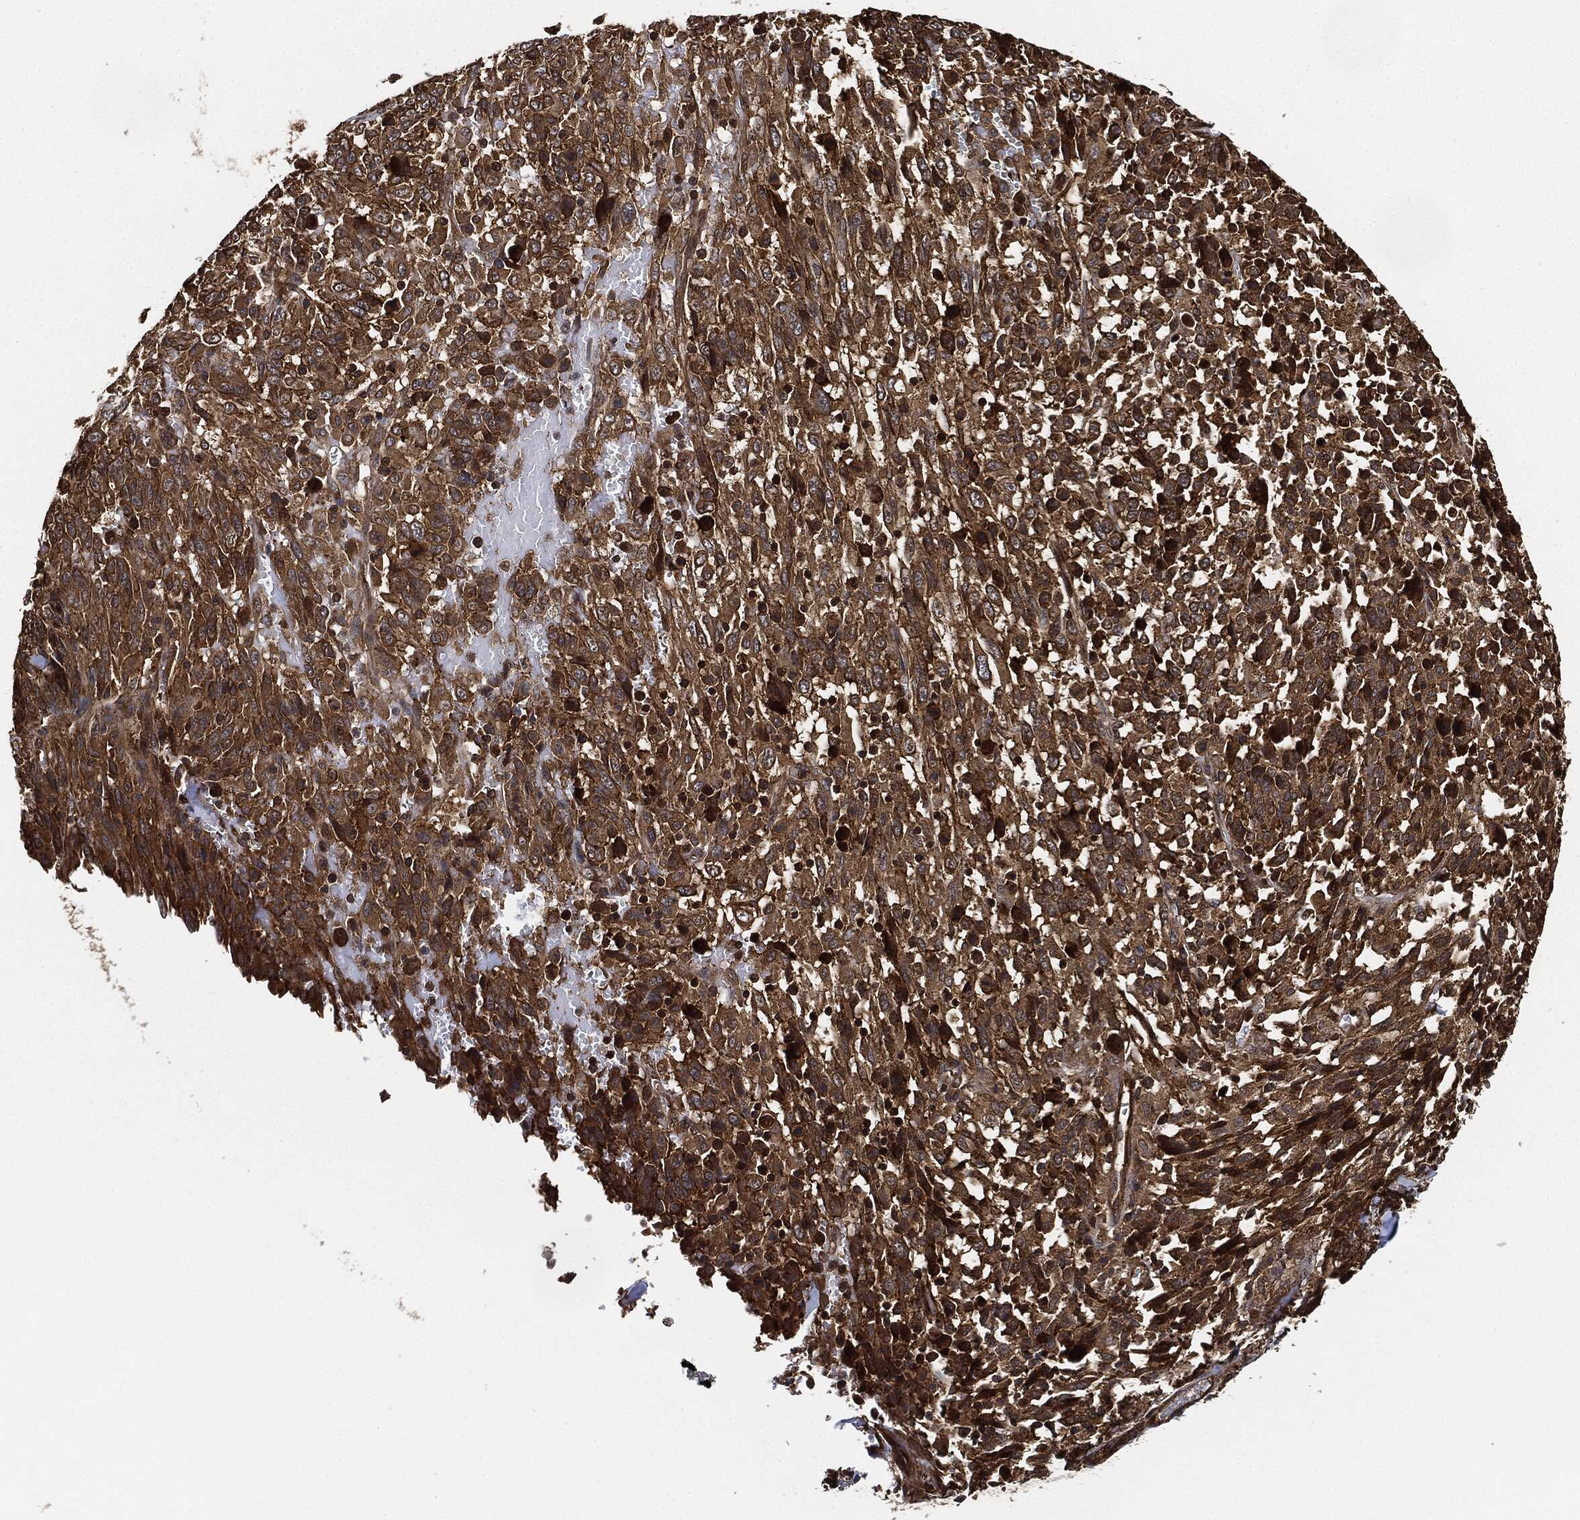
{"staining": {"intensity": "strong", "quantity": ">75%", "location": "cytoplasmic/membranous"}, "tissue": "melanoma", "cell_type": "Tumor cells", "image_type": "cancer", "snomed": [{"axis": "morphology", "description": "Malignant melanoma, NOS"}, {"axis": "topography", "description": "Skin"}], "caption": "Melanoma stained with immunohistochemistry (IHC) demonstrates strong cytoplasmic/membranous positivity in approximately >75% of tumor cells.", "gene": "CEP290", "patient": {"sex": "female", "age": 91}}